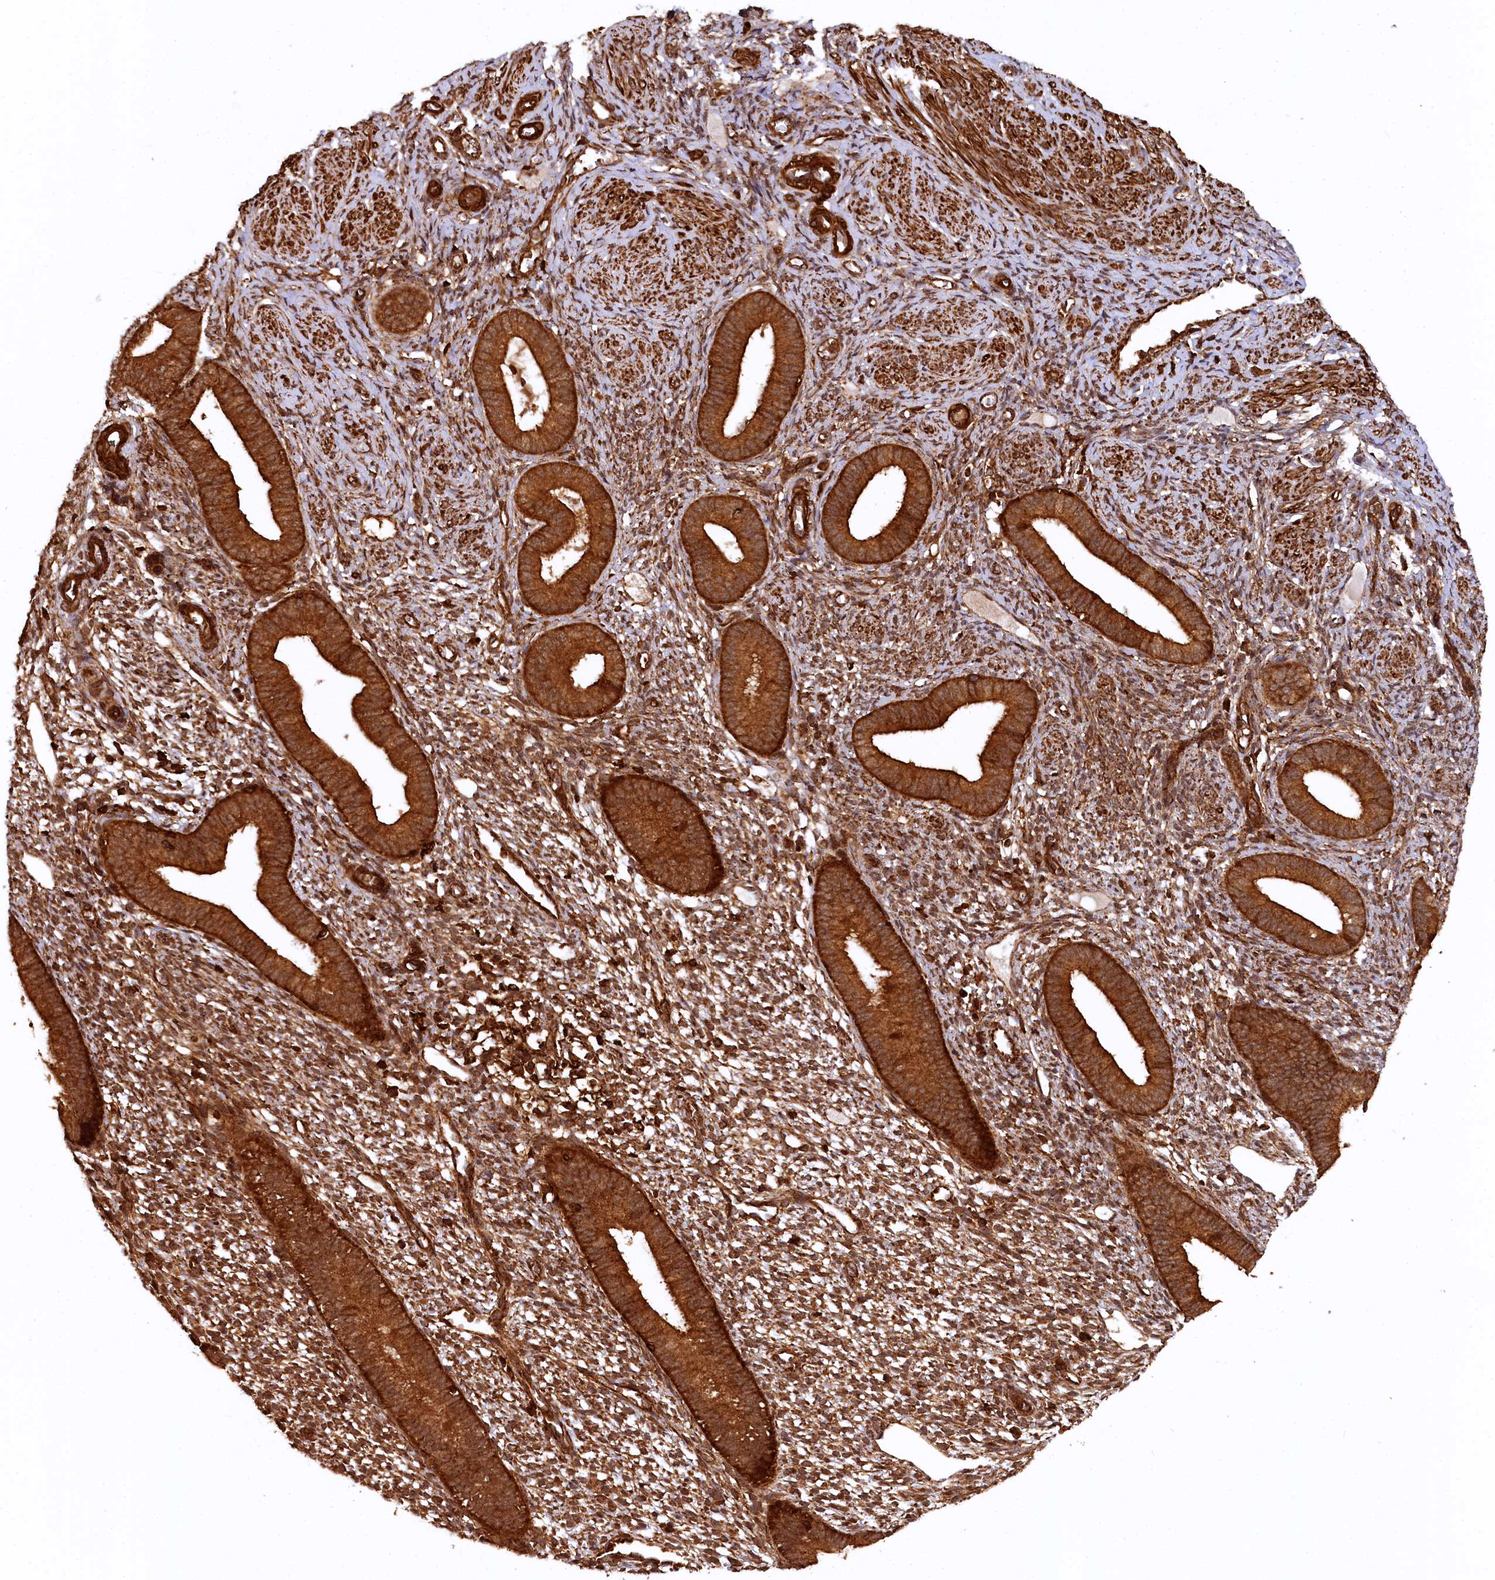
{"staining": {"intensity": "moderate", "quantity": ">75%", "location": "cytoplasmic/membranous"}, "tissue": "endometrium", "cell_type": "Cells in endometrial stroma", "image_type": "normal", "snomed": [{"axis": "morphology", "description": "Normal tissue, NOS"}, {"axis": "topography", "description": "Endometrium"}], "caption": "Immunohistochemistry (IHC) histopathology image of benign endometrium: human endometrium stained using immunohistochemistry (IHC) demonstrates medium levels of moderate protein expression localized specifically in the cytoplasmic/membranous of cells in endometrial stroma, appearing as a cytoplasmic/membranous brown color.", "gene": "STUB1", "patient": {"sex": "female", "age": 46}}